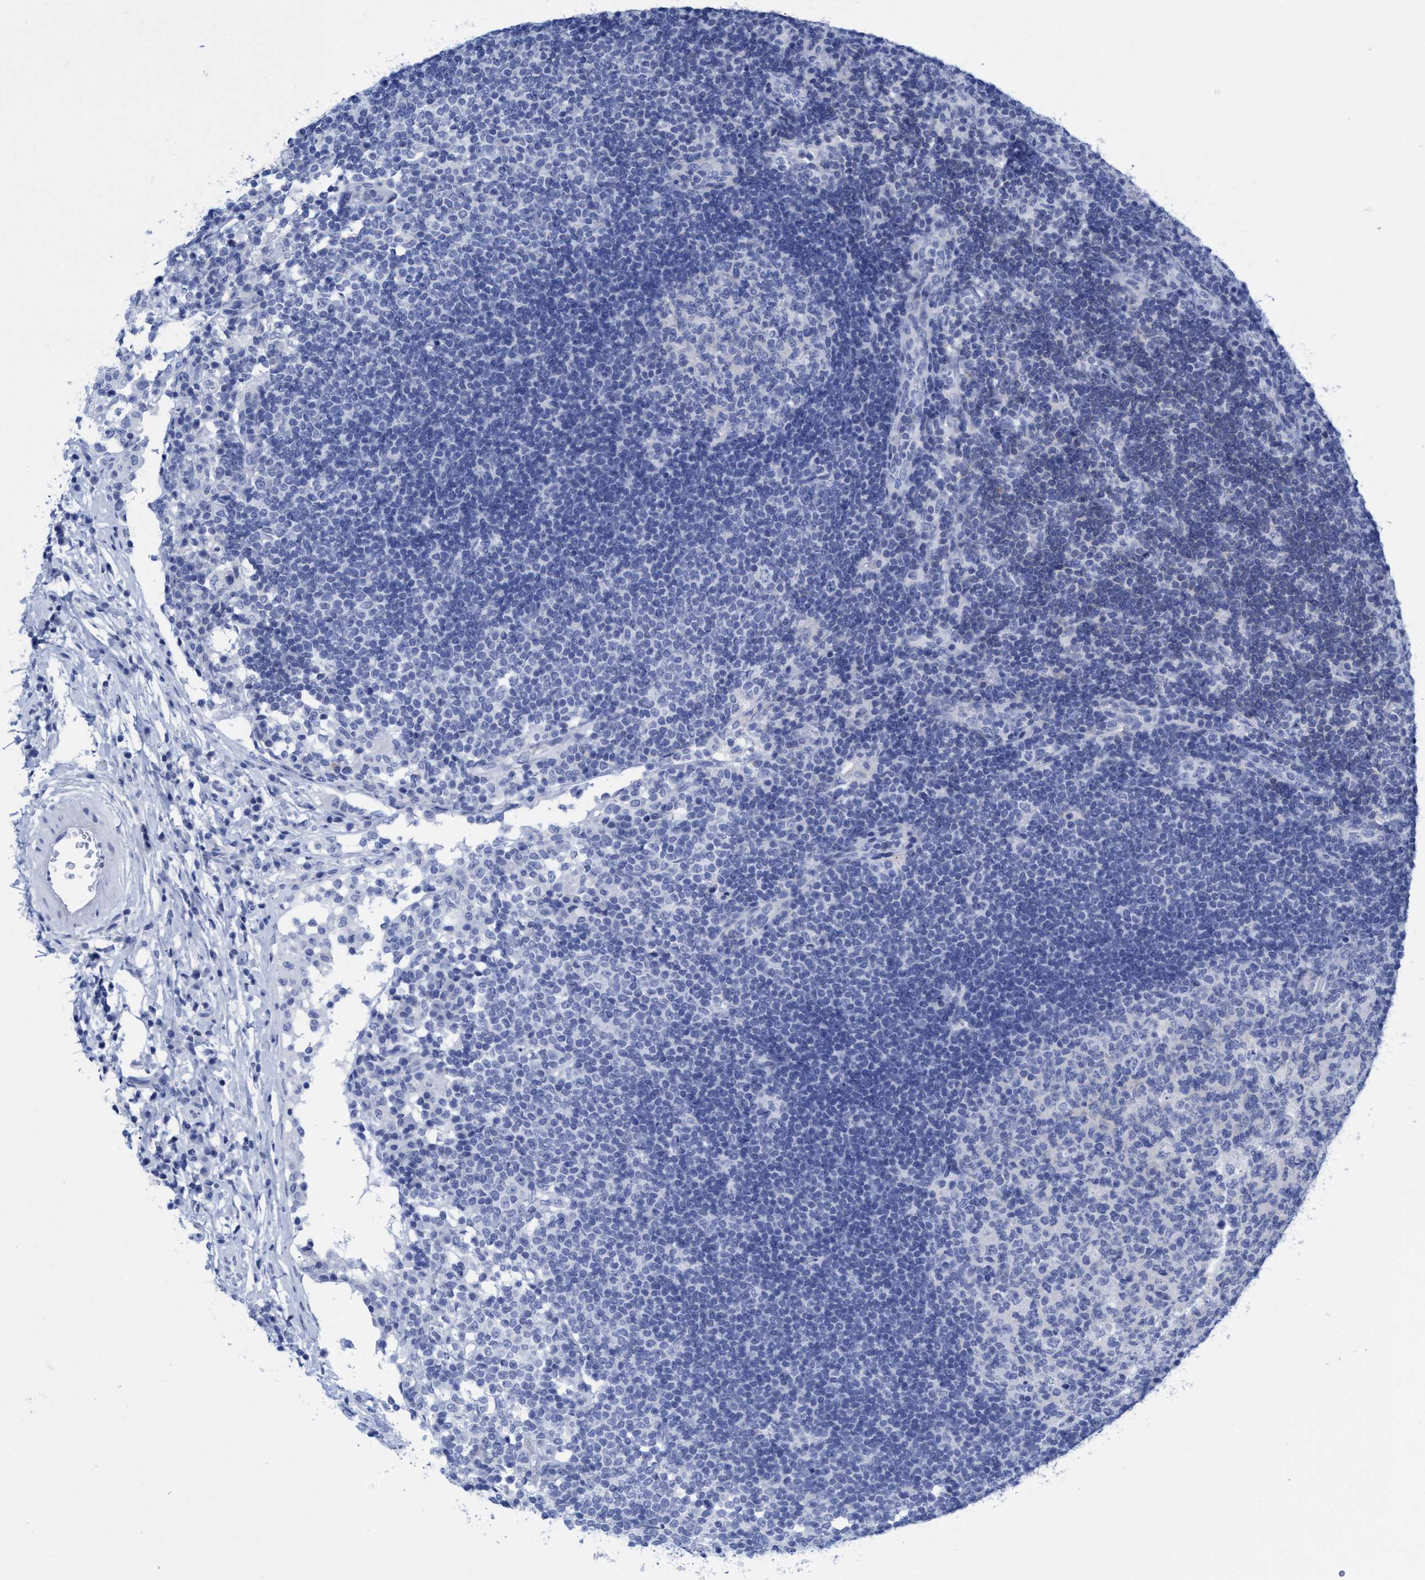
{"staining": {"intensity": "negative", "quantity": "none", "location": "none"}, "tissue": "lymph node", "cell_type": "Germinal center cells", "image_type": "normal", "snomed": [{"axis": "morphology", "description": "Normal tissue, NOS"}, {"axis": "topography", "description": "Lymph node"}], "caption": "The image shows no significant staining in germinal center cells of lymph node. (DAB IHC, high magnification).", "gene": "PLPPR1", "patient": {"sex": "female", "age": 53}}